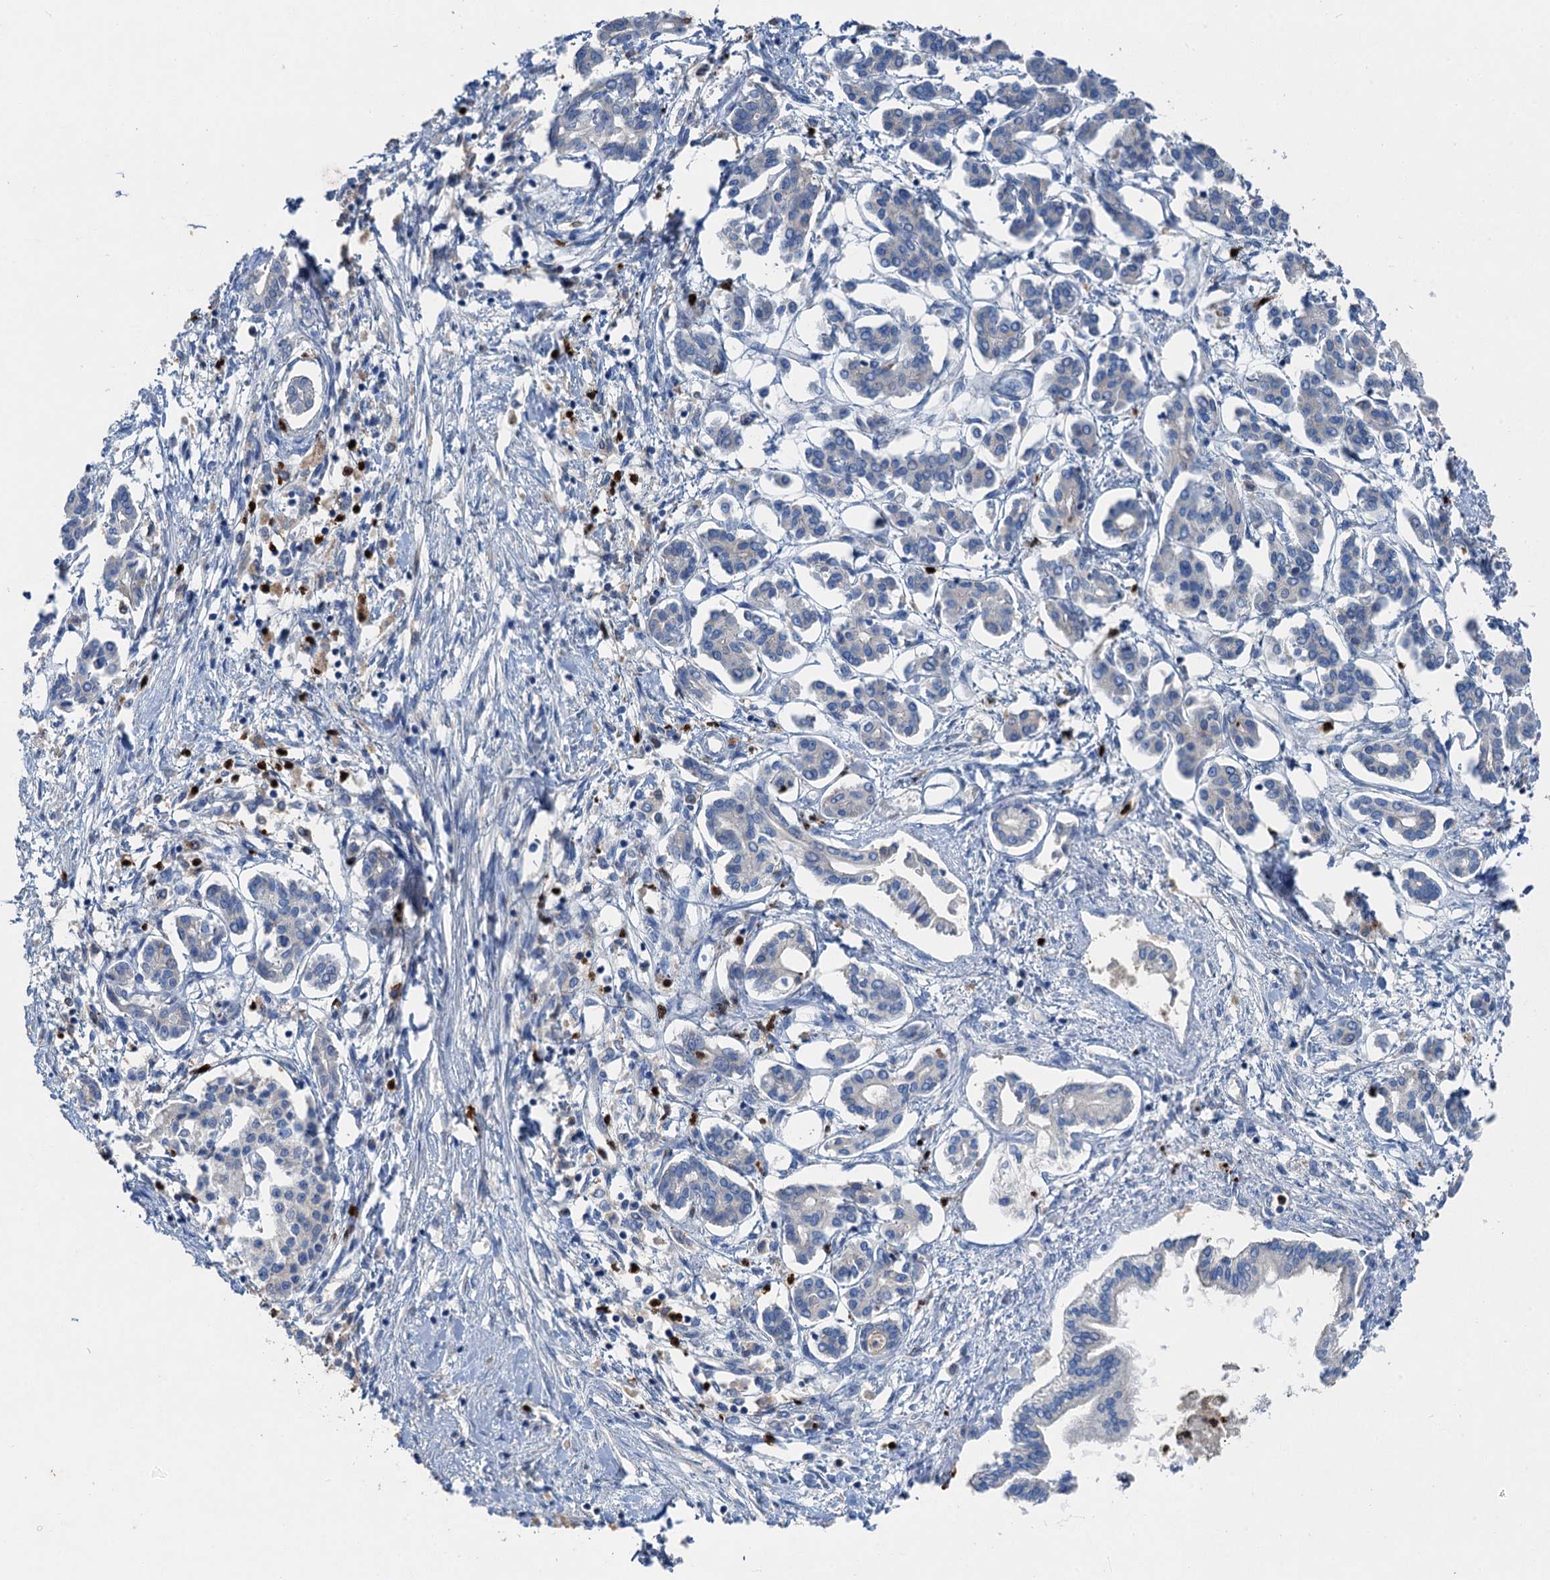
{"staining": {"intensity": "negative", "quantity": "none", "location": "none"}, "tissue": "pancreatic cancer", "cell_type": "Tumor cells", "image_type": "cancer", "snomed": [{"axis": "morphology", "description": "Adenocarcinoma, NOS"}, {"axis": "topography", "description": "Pancreas"}], "caption": "An IHC photomicrograph of adenocarcinoma (pancreatic) is shown. There is no staining in tumor cells of adenocarcinoma (pancreatic).", "gene": "OTOA", "patient": {"sex": "female", "age": 50}}